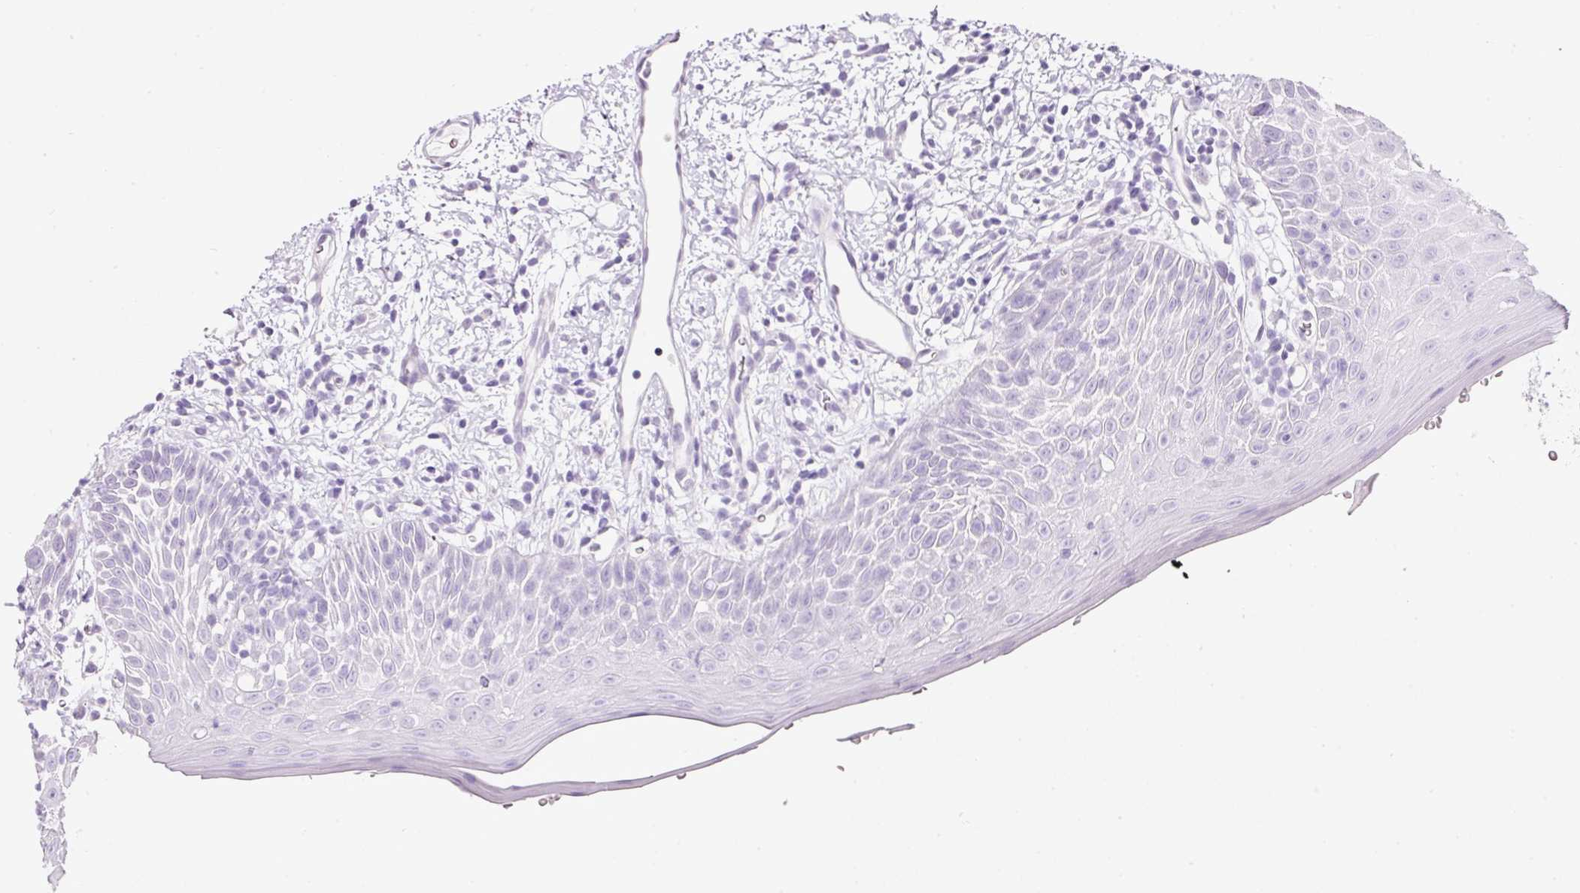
{"staining": {"intensity": "negative", "quantity": "none", "location": "none"}, "tissue": "oral mucosa", "cell_type": "Squamous epithelial cells", "image_type": "normal", "snomed": [{"axis": "morphology", "description": "Normal tissue, NOS"}, {"axis": "morphology", "description": "Squamous cell carcinoma, NOS"}, {"axis": "topography", "description": "Oral tissue"}, {"axis": "topography", "description": "Tounge, NOS"}, {"axis": "topography", "description": "Head-Neck"}], "caption": "This photomicrograph is of unremarkable oral mucosa stained with immunohistochemistry (IHC) to label a protein in brown with the nuclei are counter-stained blue. There is no positivity in squamous epithelial cells.", "gene": "BSND", "patient": {"sex": "male", "age": 76}}